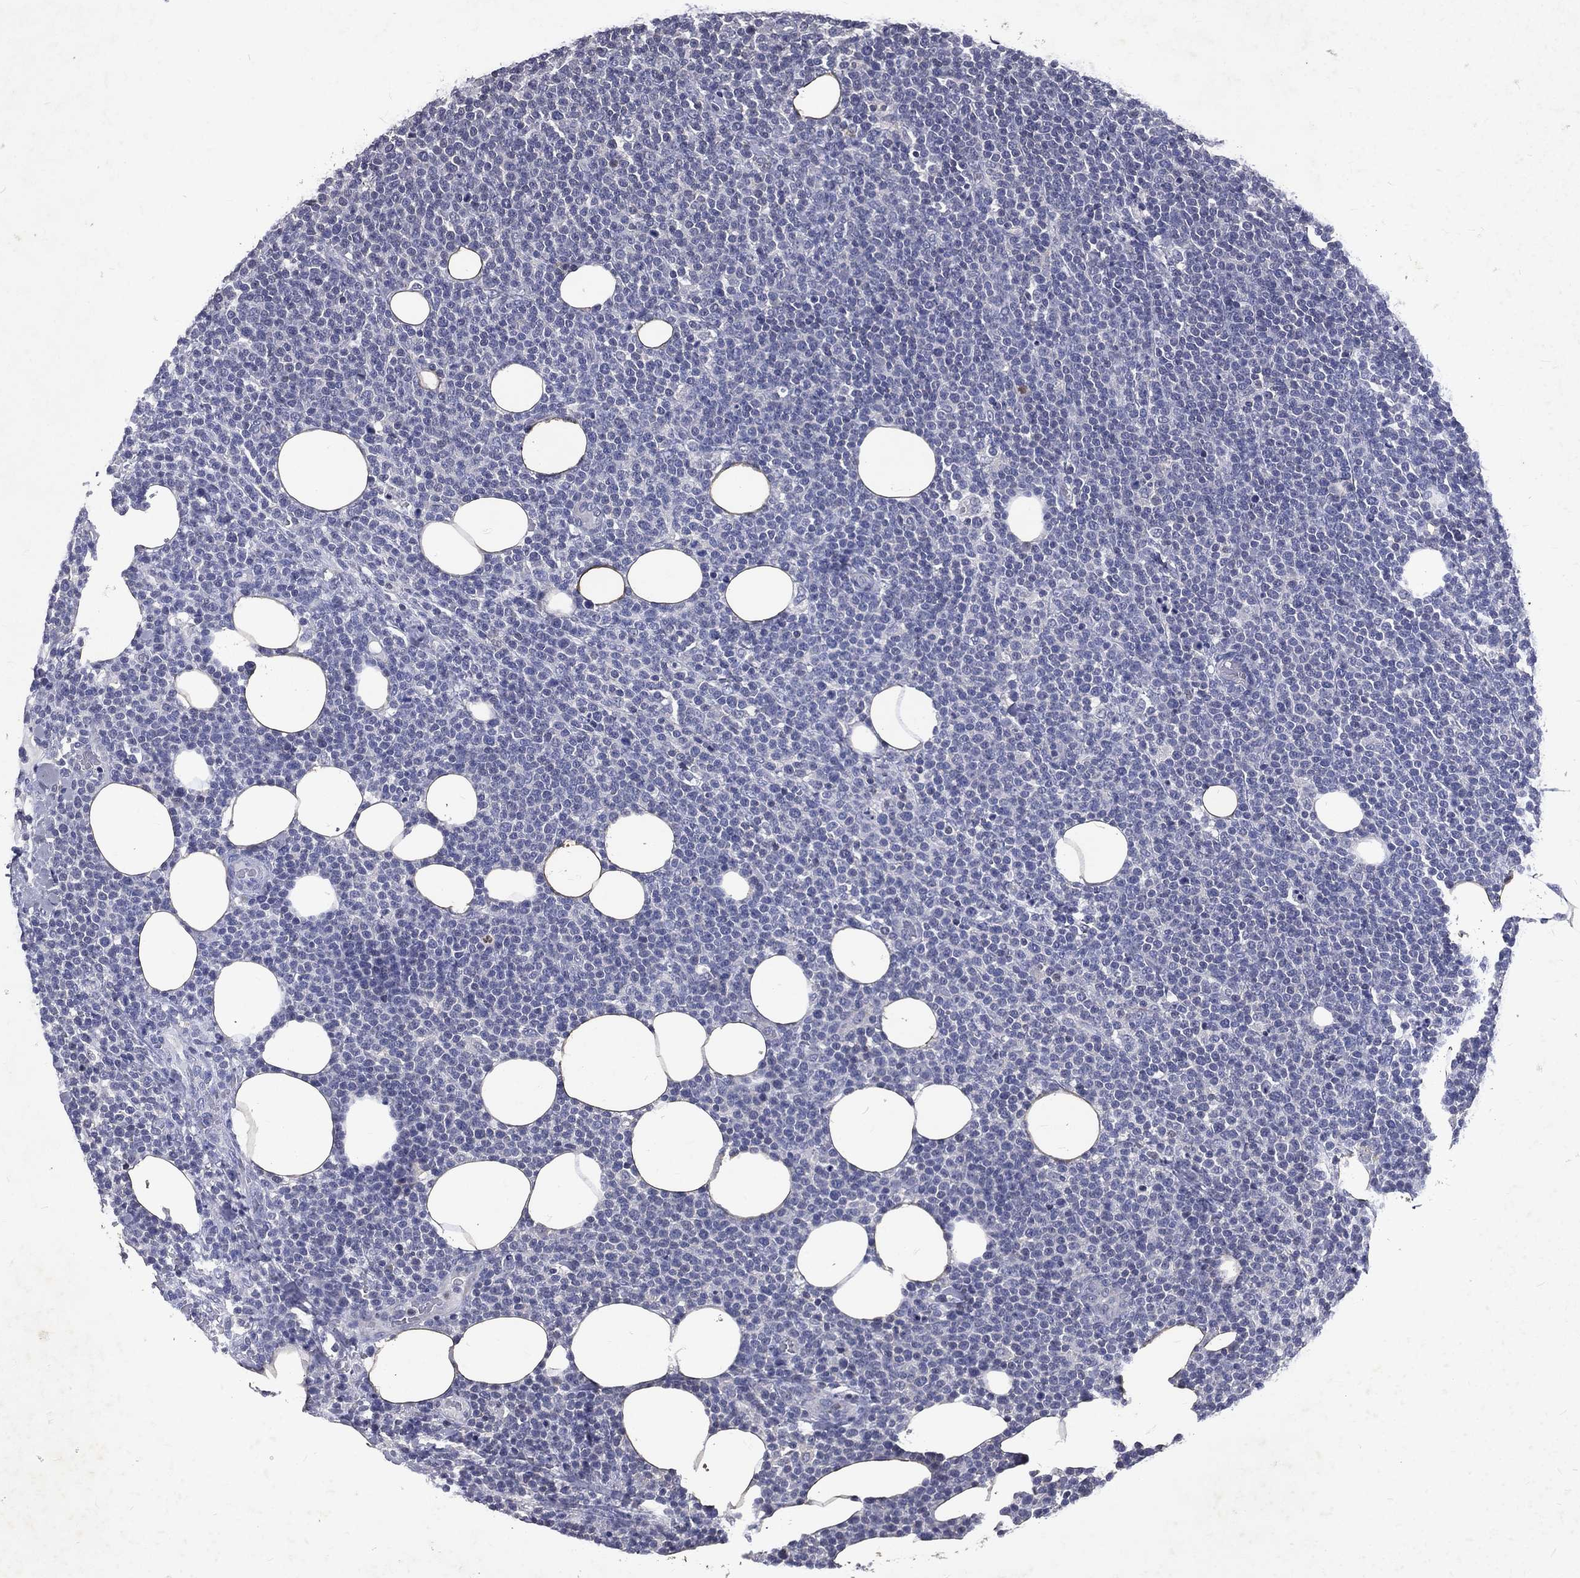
{"staining": {"intensity": "negative", "quantity": "none", "location": "none"}, "tissue": "lymphoma", "cell_type": "Tumor cells", "image_type": "cancer", "snomed": [{"axis": "morphology", "description": "Malignant lymphoma, non-Hodgkin's type, High grade"}, {"axis": "topography", "description": "Lymph node"}], "caption": "Immunohistochemistry (IHC) of human lymphoma exhibits no positivity in tumor cells.", "gene": "SLC34A2", "patient": {"sex": "male", "age": 61}}